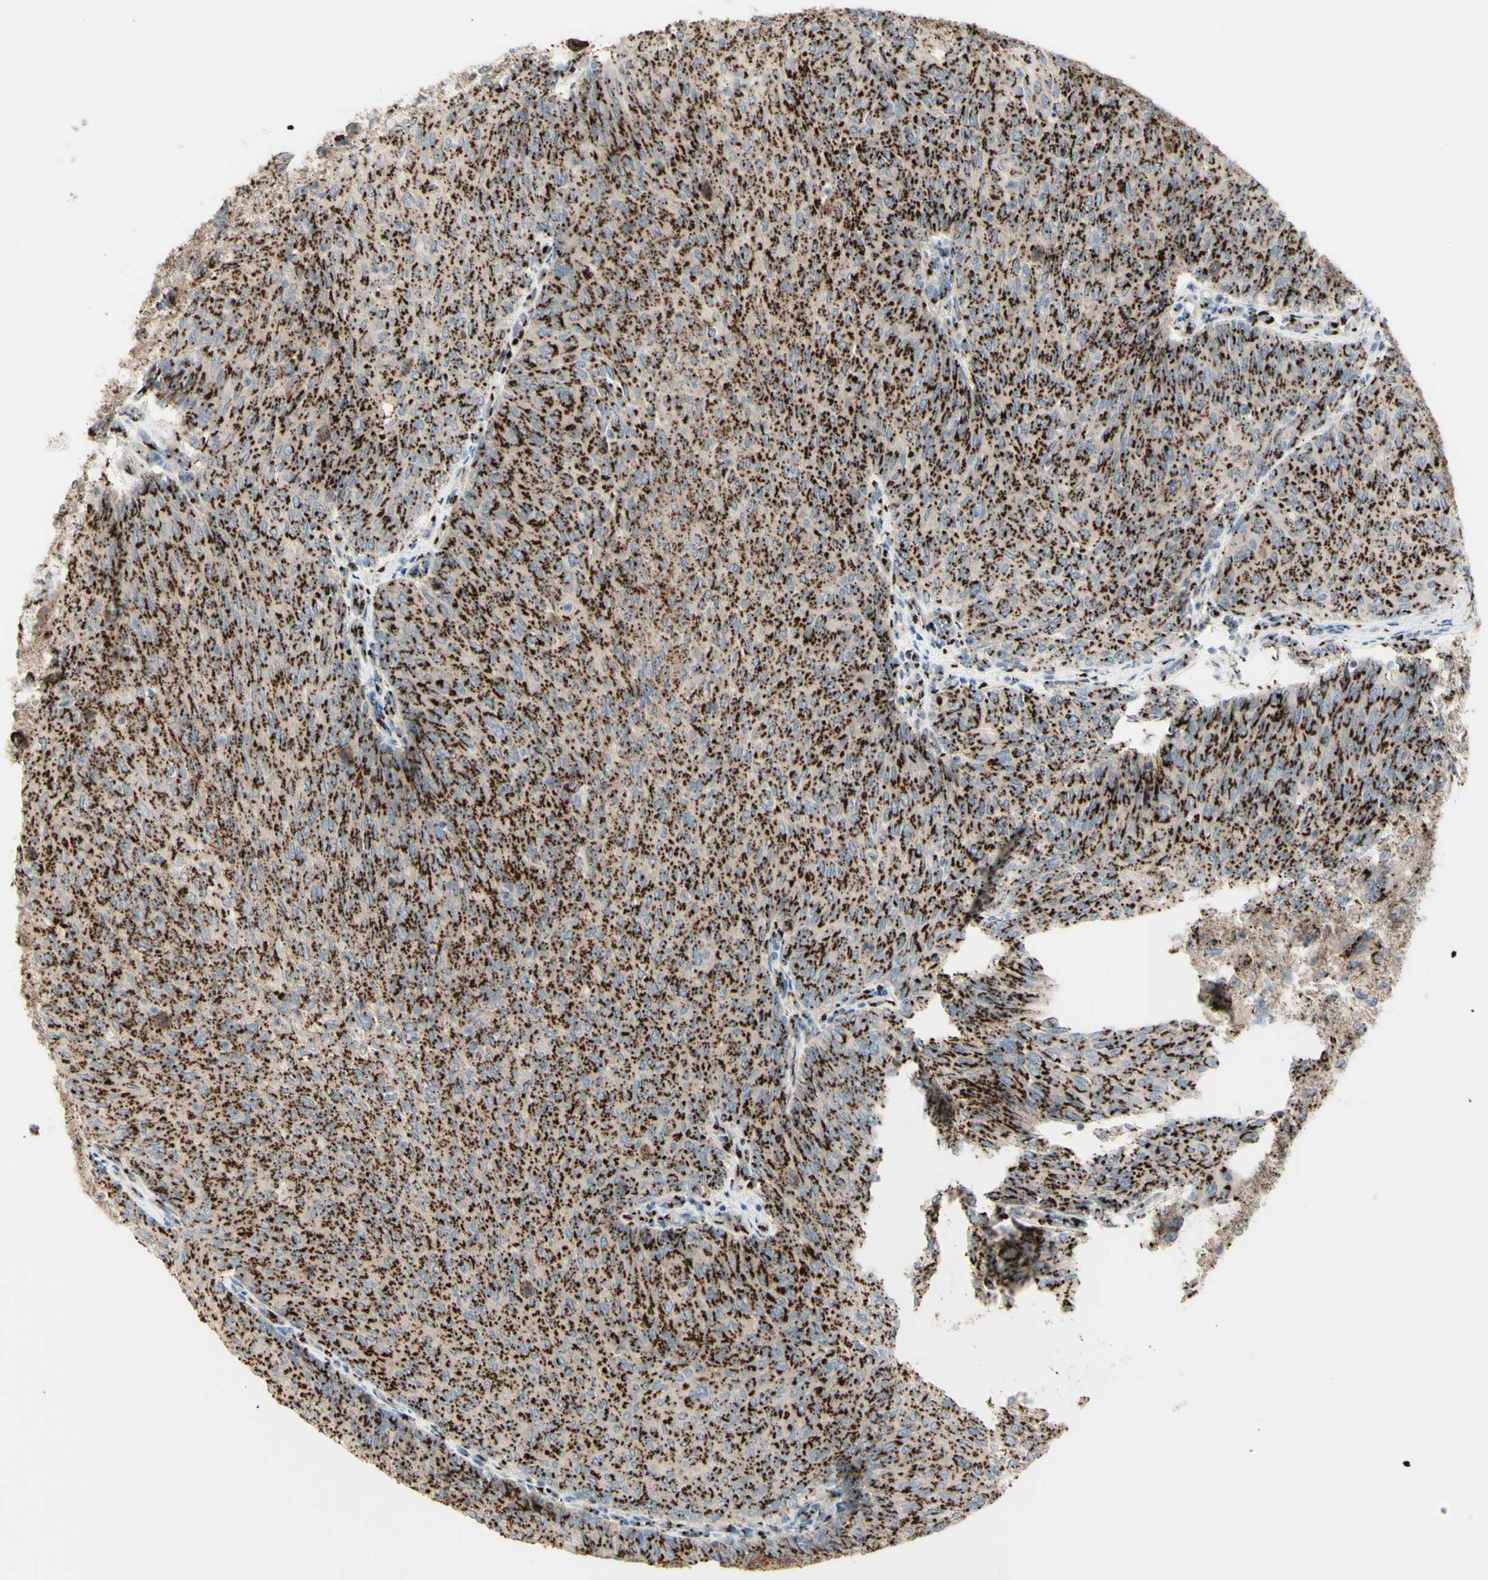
{"staining": {"intensity": "moderate", "quantity": ">75%", "location": "cytoplasmic/membranous"}, "tissue": "urothelial cancer", "cell_type": "Tumor cells", "image_type": "cancer", "snomed": [{"axis": "morphology", "description": "Urothelial carcinoma, Low grade"}, {"axis": "topography", "description": "Urinary bladder"}], "caption": "Low-grade urothelial carcinoma stained with DAB immunohistochemistry reveals medium levels of moderate cytoplasmic/membranous positivity in approximately >75% of tumor cells.", "gene": "BPNT2", "patient": {"sex": "female", "age": 79}}